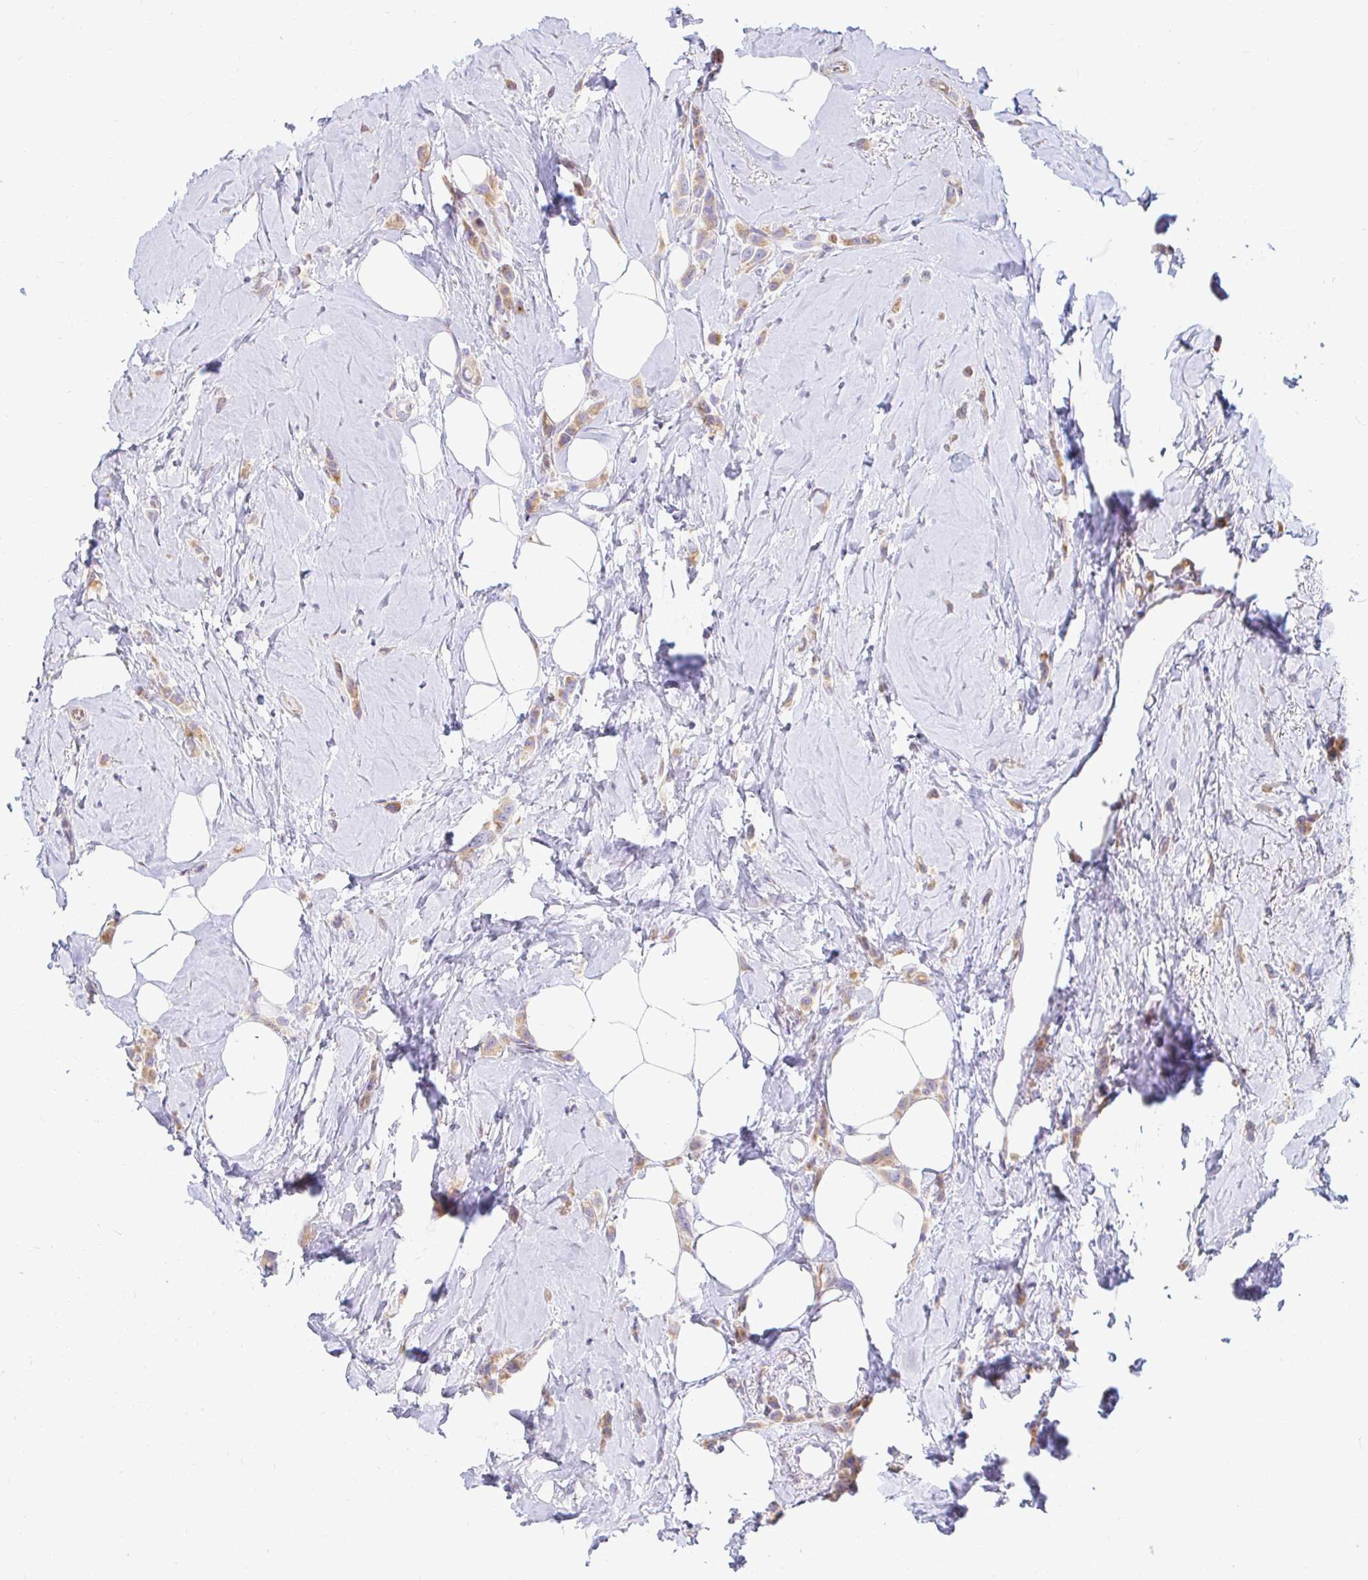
{"staining": {"intensity": "weak", "quantity": ">75%", "location": "cytoplasmic/membranous"}, "tissue": "breast cancer", "cell_type": "Tumor cells", "image_type": "cancer", "snomed": [{"axis": "morphology", "description": "Lobular carcinoma"}, {"axis": "topography", "description": "Breast"}], "caption": "IHC histopathology image of human lobular carcinoma (breast) stained for a protein (brown), which shows low levels of weak cytoplasmic/membranous staining in approximately >75% of tumor cells.", "gene": "CAPSL", "patient": {"sex": "female", "age": 66}}